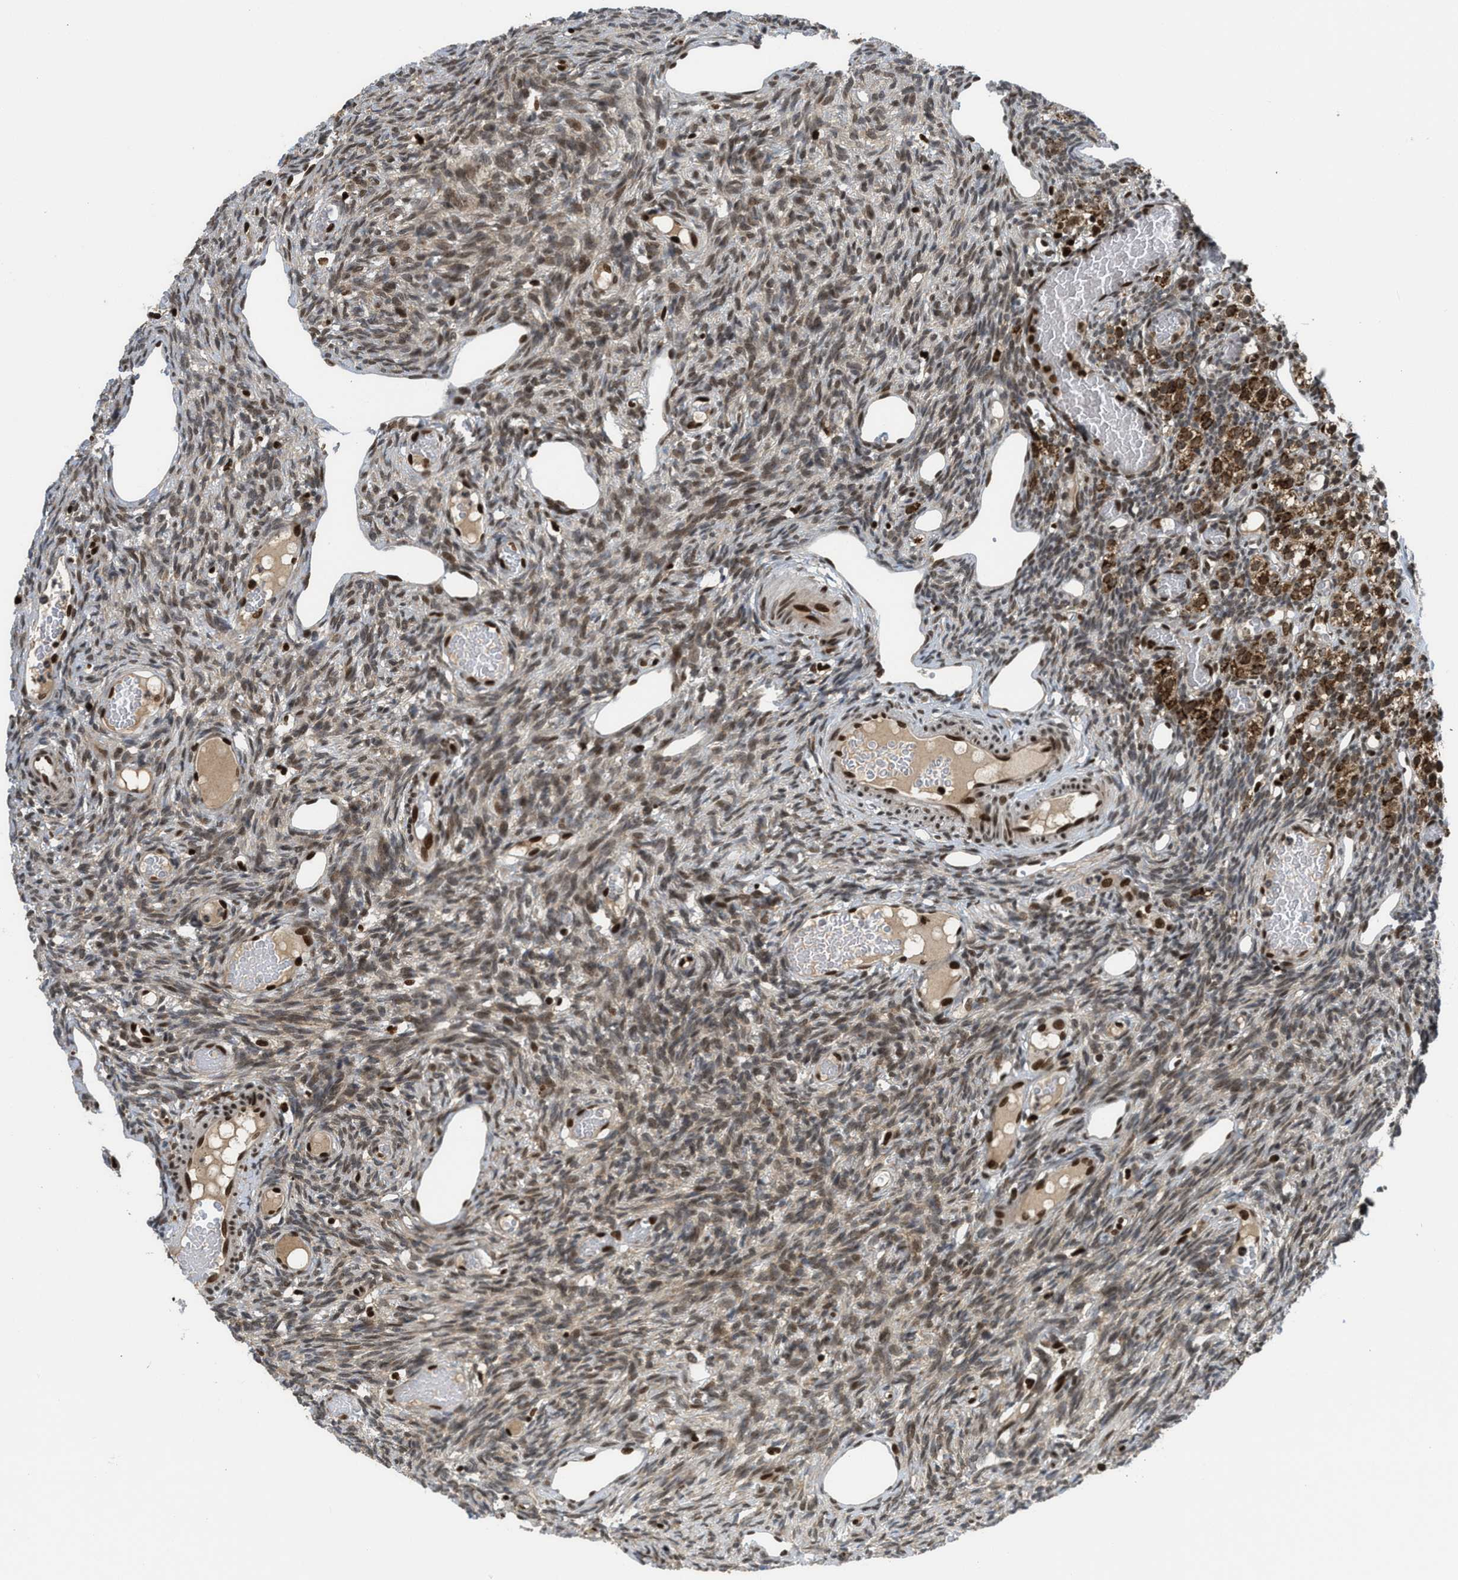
{"staining": {"intensity": "moderate", "quantity": ">75%", "location": "cytoplasmic/membranous,nuclear"}, "tissue": "ovary", "cell_type": "Follicle cells", "image_type": "normal", "snomed": [{"axis": "morphology", "description": "Normal tissue, NOS"}, {"axis": "topography", "description": "Ovary"}], "caption": "Immunohistochemical staining of unremarkable ovary reveals medium levels of moderate cytoplasmic/membranous,nuclear positivity in about >75% of follicle cells.", "gene": "RFX5", "patient": {"sex": "female", "age": 33}}